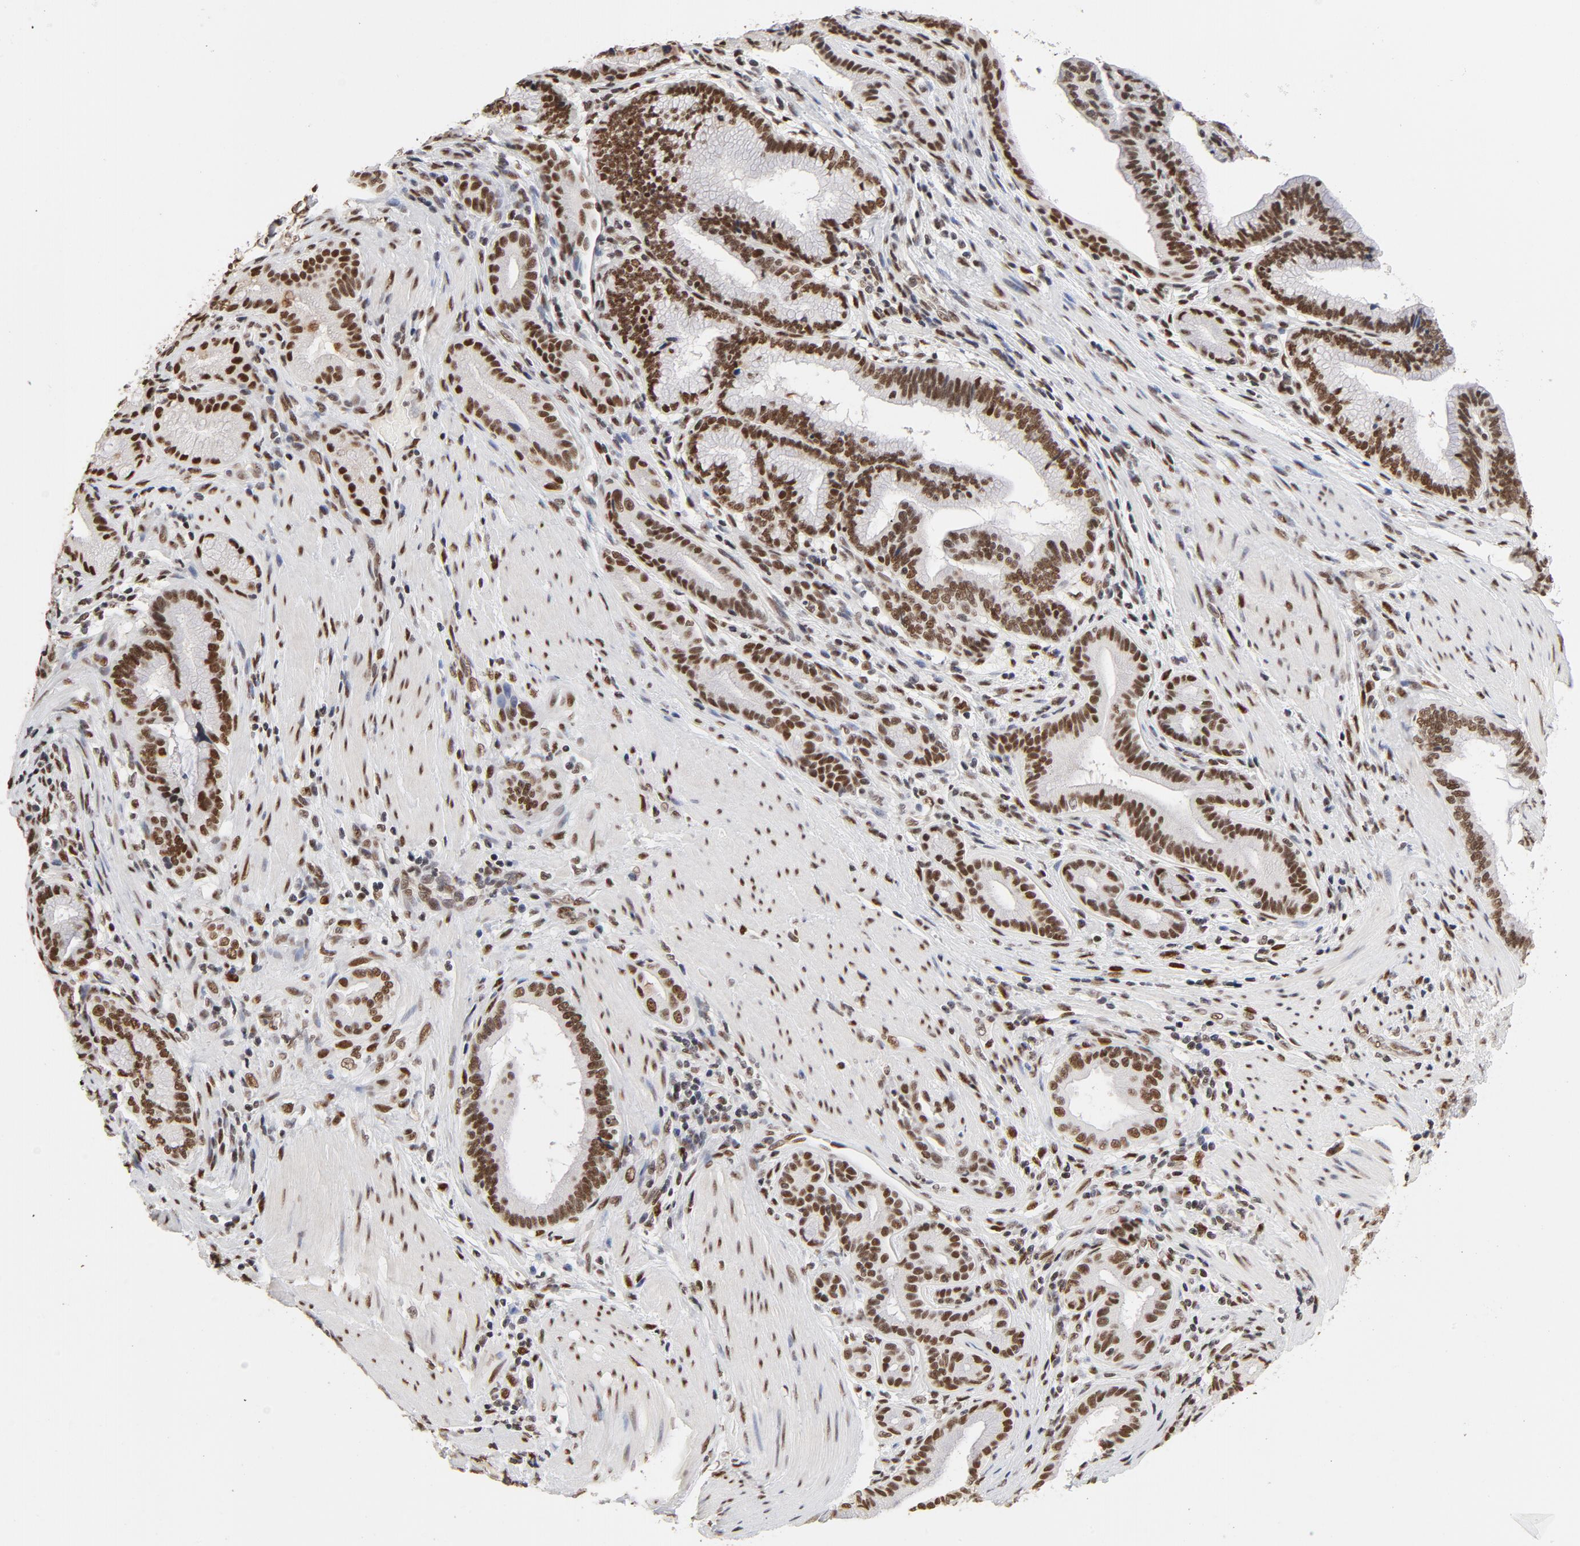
{"staining": {"intensity": "moderate", "quantity": ">75%", "location": "nuclear"}, "tissue": "pancreatic cancer", "cell_type": "Tumor cells", "image_type": "cancer", "snomed": [{"axis": "morphology", "description": "Adenocarcinoma, NOS"}, {"axis": "topography", "description": "Pancreas"}], "caption": "There is medium levels of moderate nuclear staining in tumor cells of adenocarcinoma (pancreatic), as demonstrated by immunohistochemical staining (brown color).", "gene": "TP53BP1", "patient": {"sex": "female", "age": 64}}